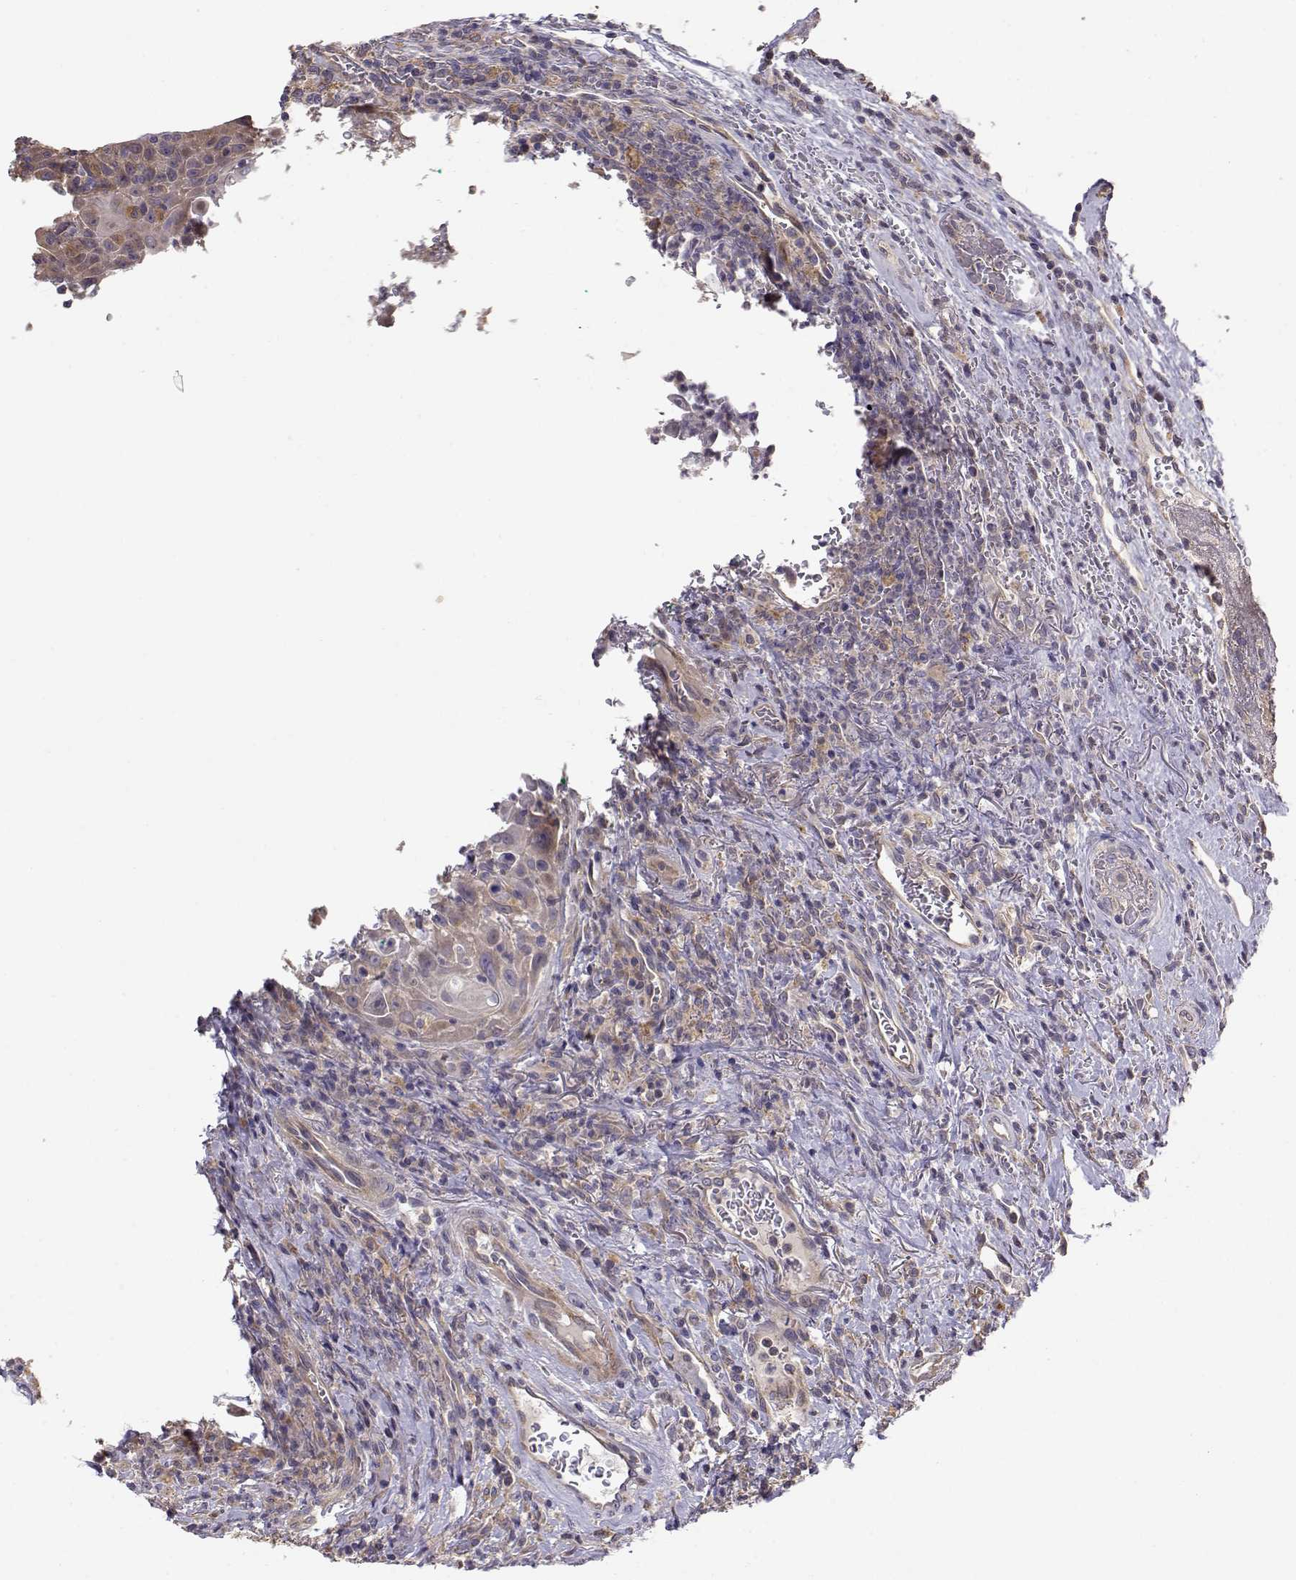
{"staining": {"intensity": "weak", "quantity": "25%-75%", "location": "cytoplasmic/membranous"}, "tissue": "head and neck cancer", "cell_type": "Tumor cells", "image_type": "cancer", "snomed": [{"axis": "morphology", "description": "Squamous cell carcinoma, NOS"}, {"axis": "topography", "description": "Head-Neck"}], "caption": "Tumor cells reveal weak cytoplasmic/membranous positivity in approximately 25%-75% of cells in head and neck squamous cell carcinoma.", "gene": "CRIM1", "patient": {"sex": "male", "age": 69}}